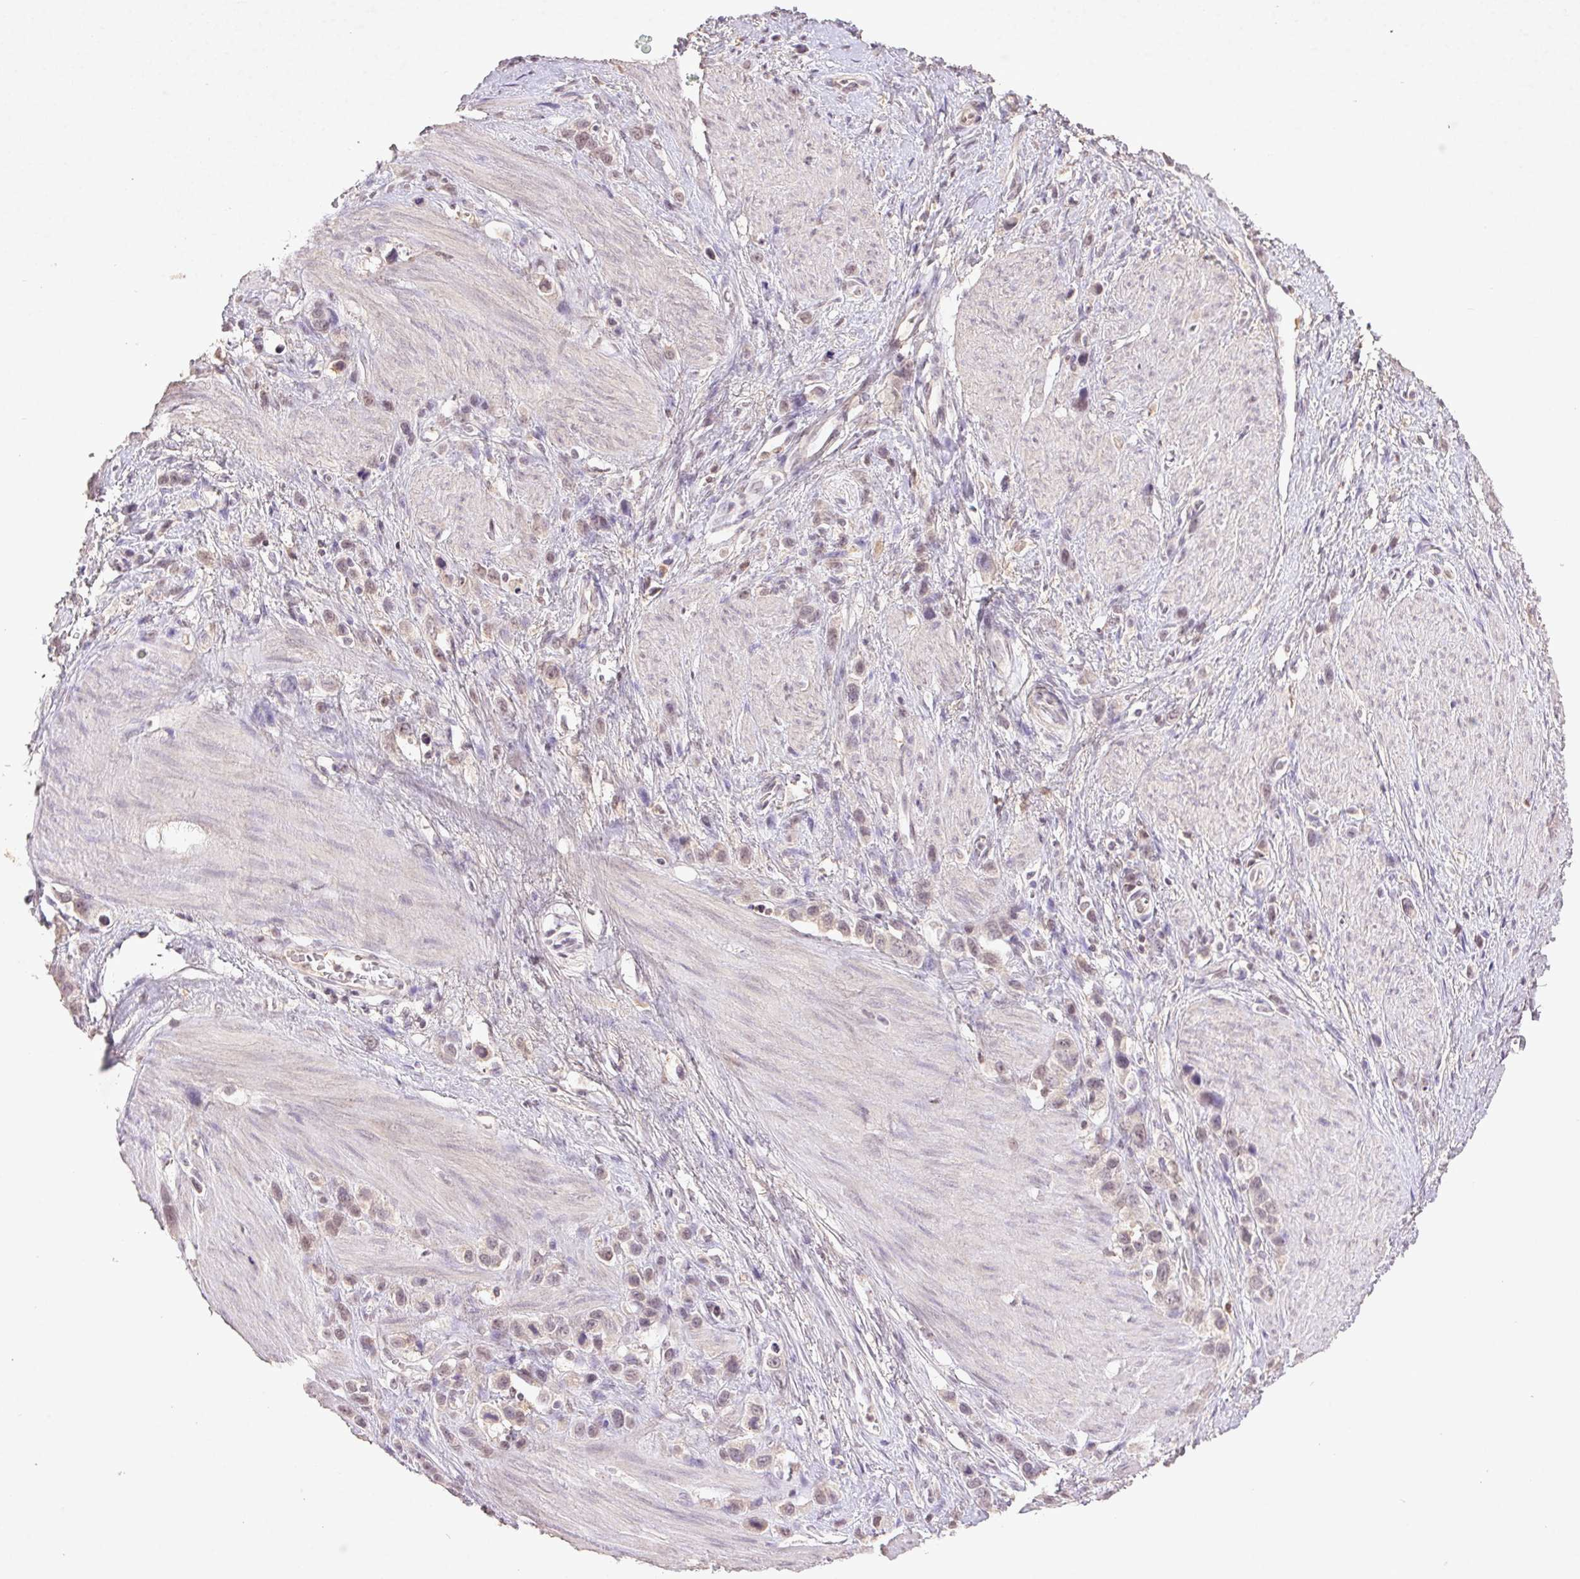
{"staining": {"intensity": "weak", "quantity": "<25%", "location": "nuclear"}, "tissue": "stomach cancer", "cell_type": "Tumor cells", "image_type": "cancer", "snomed": [{"axis": "morphology", "description": "Adenocarcinoma, NOS"}, {"axis": "topography", "description": "Stomach"}], "caption": "This photomicrograph is of stomach adenocarcinoma stained with IHC to label a protein in brown with the nuclei are counter-stained blue. There is no positivity in tumor cells.", "gene": "FAM168B", "patient": {"sex": "female", "age": 65}}